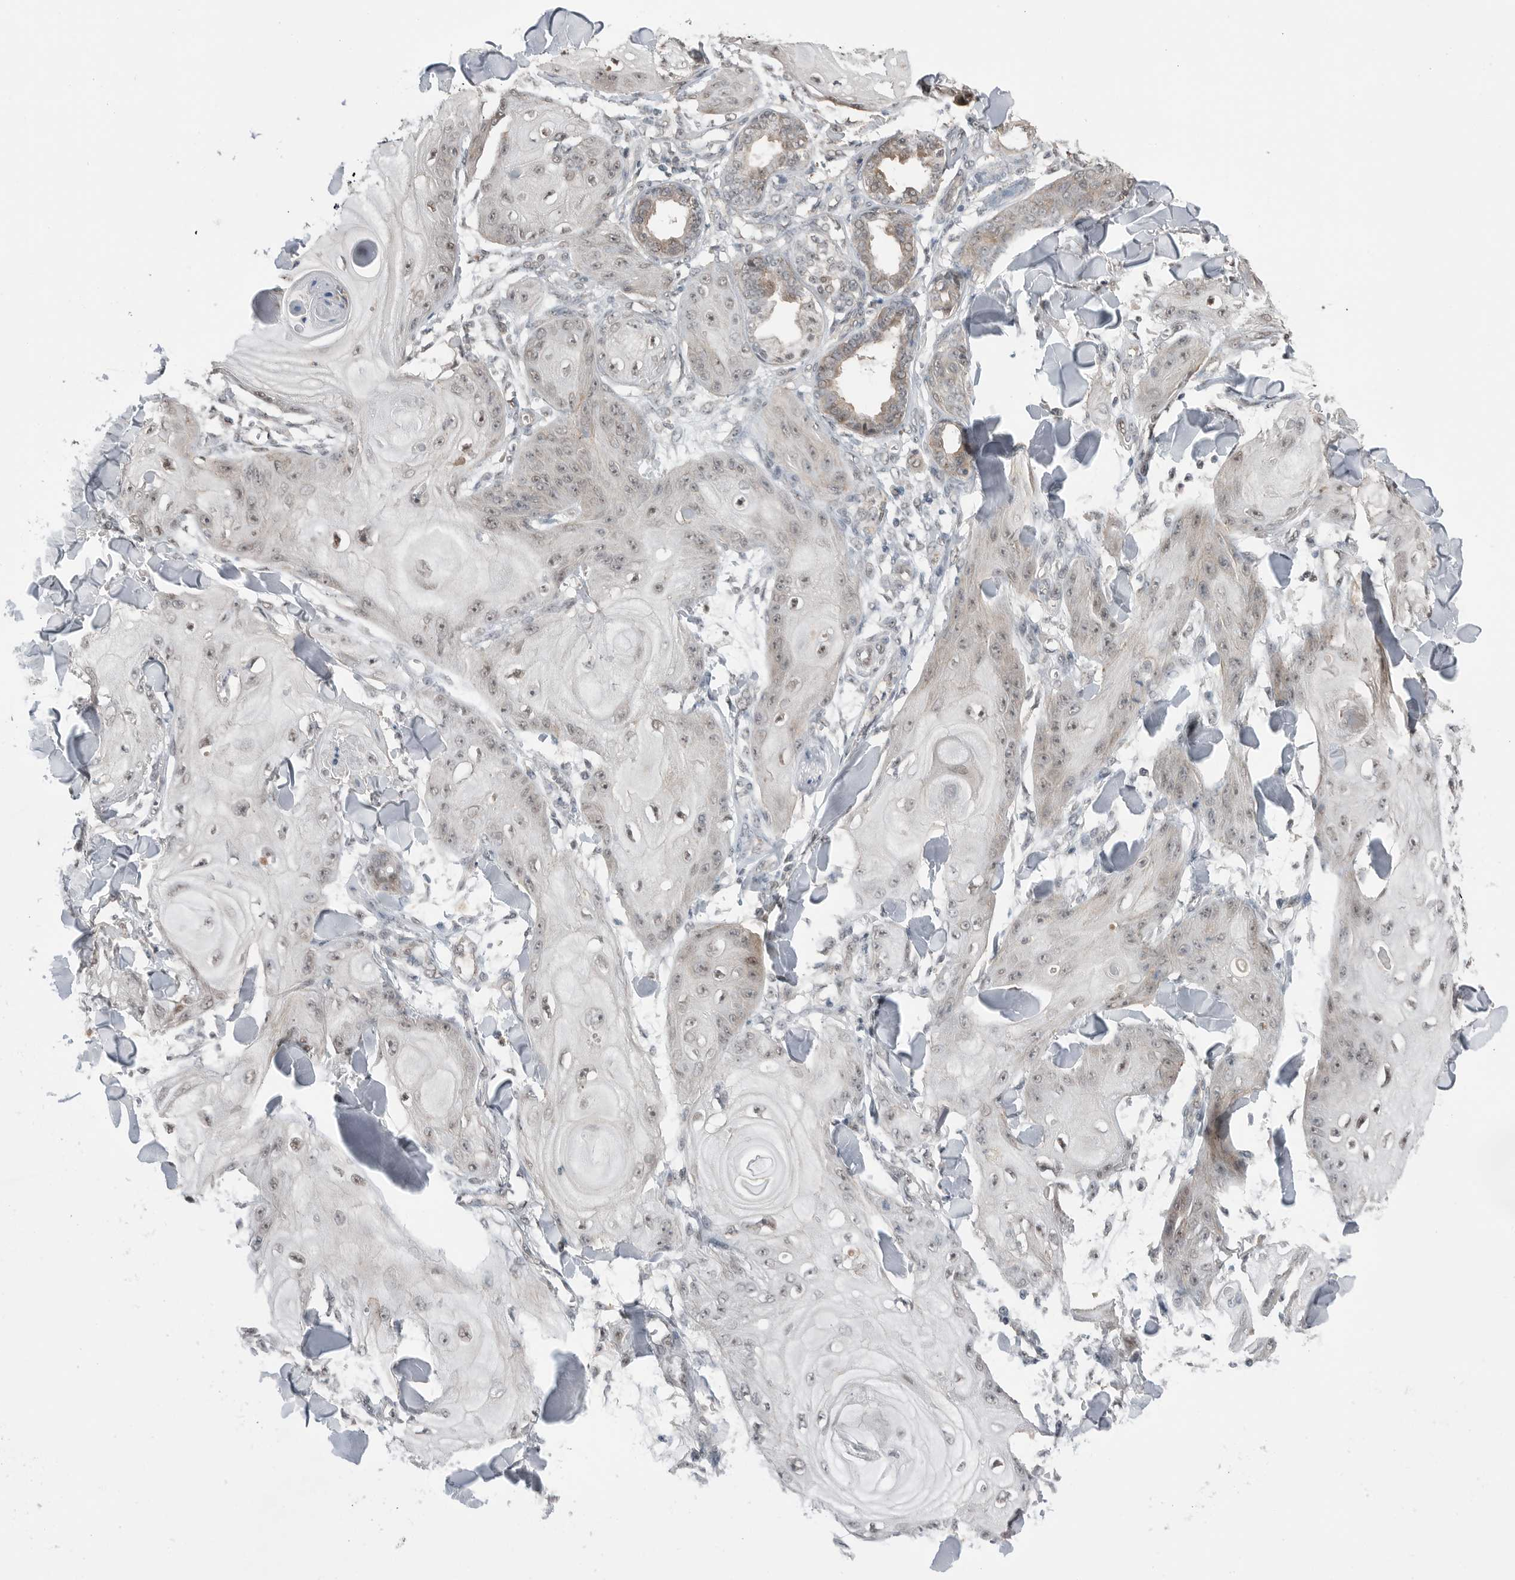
{"staining": {"intensity": "weak", "quantity": "<25%", "location": "nuclear"}, "tissue": "skin cancer", "cell_type": "Tumor cells", "image_type": "cancer", "snomed": [{"axis": "morphology", "description": "Squamous cell carcinoma, NOS"}, {"axis": "topography", "description": "Skin"}], "caption": "Immunohistochemical staining of human squamous cell carcinoma (skin) reveals no significant staining in tumor cells.", "gene": "NTAQ1", "patient": {"sex": "male", "age": 74}}